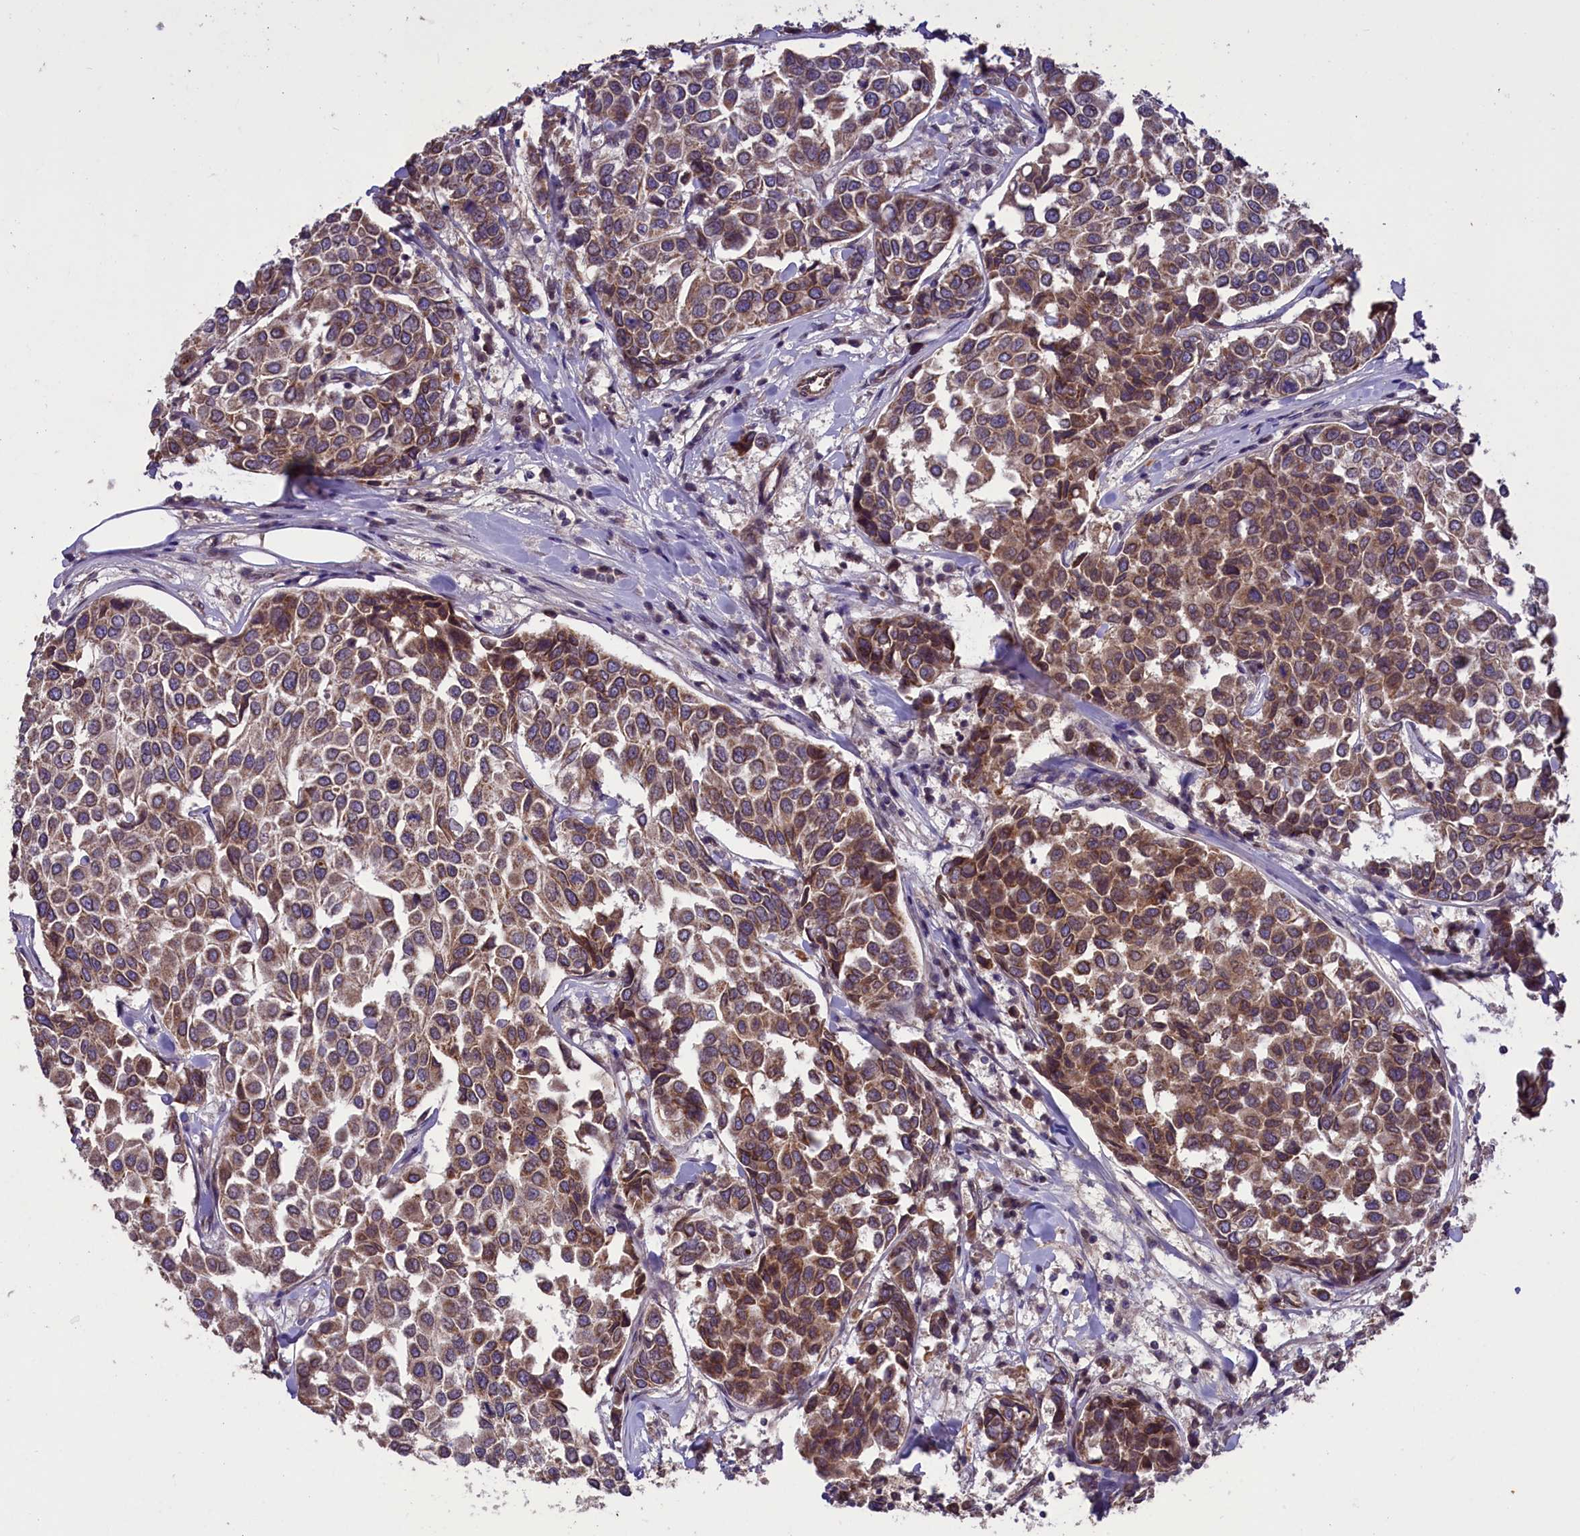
{"staining": {"intensity": "moderate", "quantity": "25%-75%", "location": "cytoplasmic/membranous"}, "tissue": "breast cancer", "cell_type": "Tumor cells", "image_type": "cancer", "snomed": [{"axis": "morphology", "description": "Duct carcinoma"}, {"axis": "topography", "description": "Breast"}], "caption": "Breast cancer was stained to show a protein in brown. There is medium levels of moderate cytoplasmic/membranous positivity in approximately 25%-75% of tumor cells.", "gene": "CCDC125", "patient": {"sex": "female", "age": 55}}